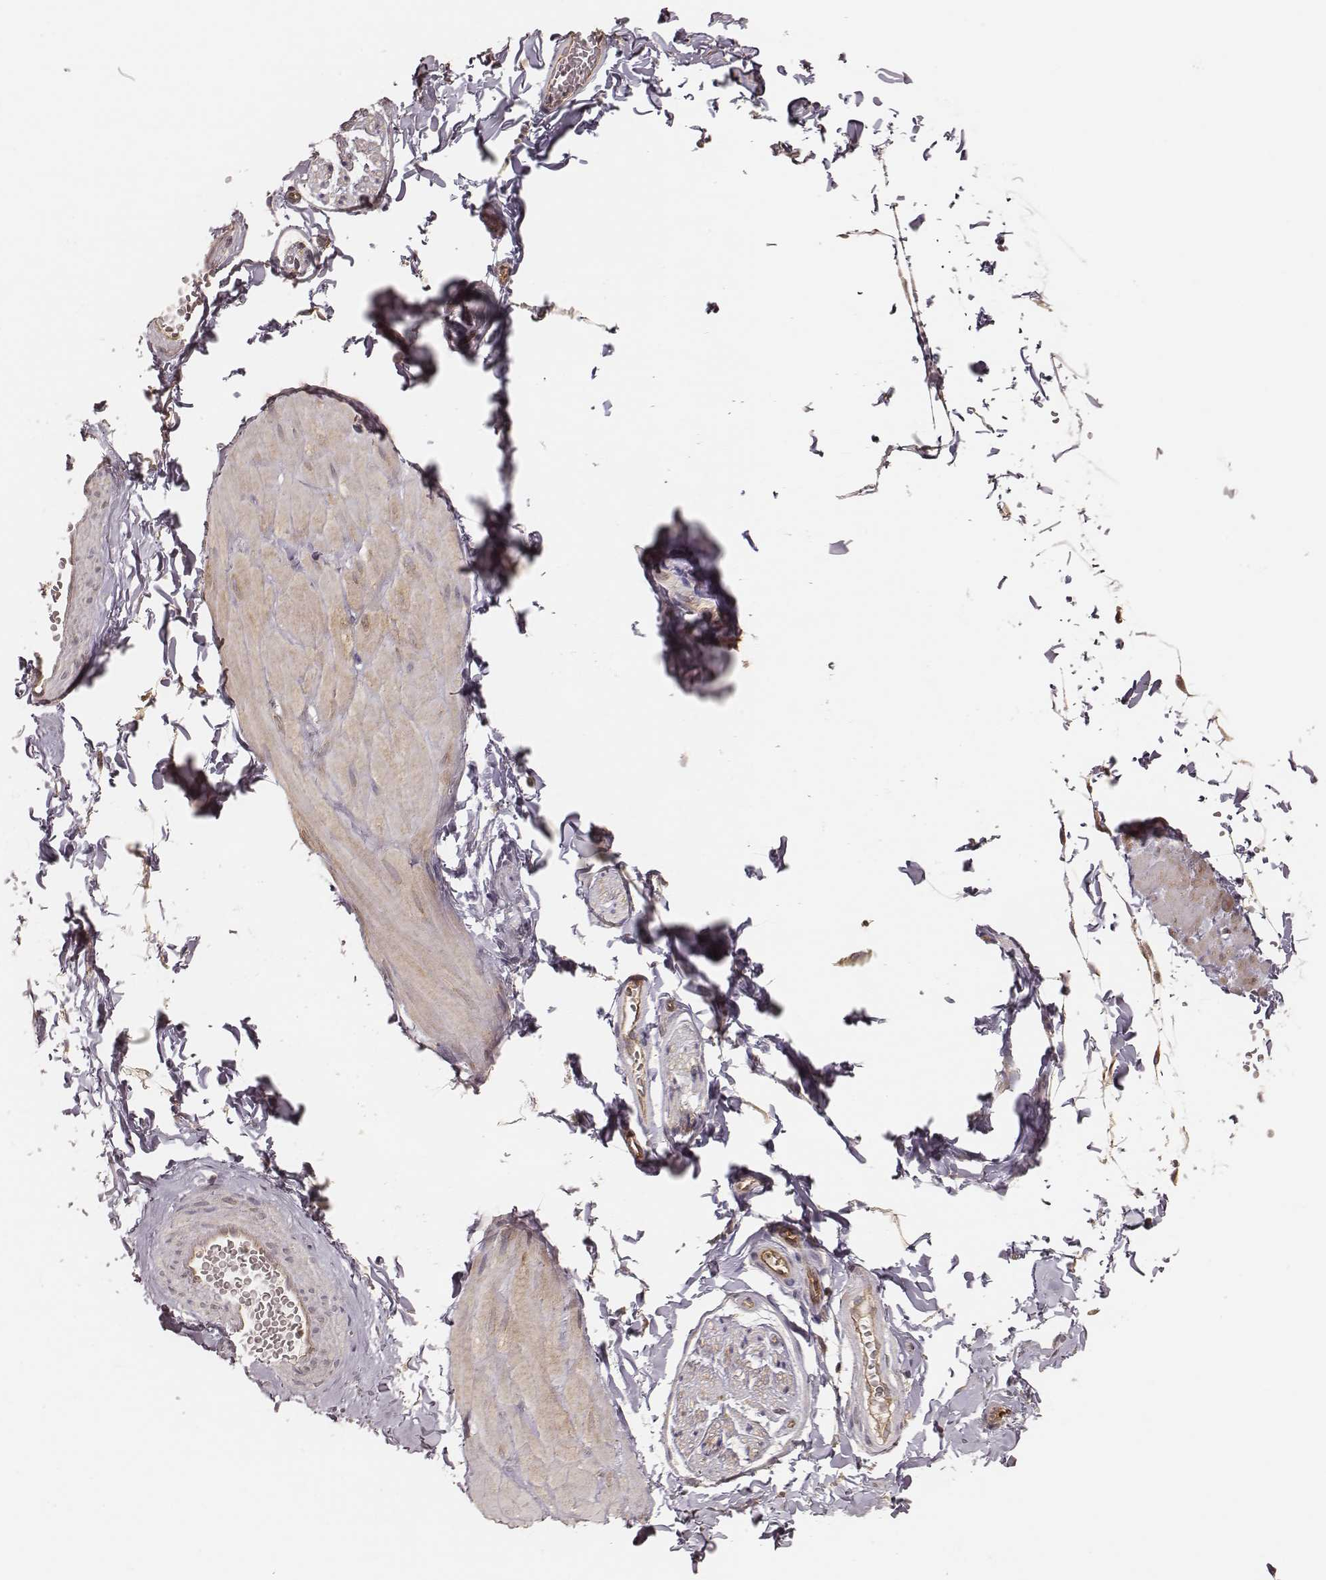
{"staining": {"intensity": "moderate", "quantity": ">75%", "location": "cytoplasmic/membranous"}, "tissue": "adipose tissue", "cell_type": "Adipocytes", "image_type": "normal", "snomed": [{"axis": "morphology", "description": "Normal tissue, NOS"}, {"axis": "topography", "description": "Smooth muscle"}, {"axis": "topography", "description": "Peripheral nerve tissue"}], "caption": "A photomicrograph showing moderate cytoplasmic/membranous positivity in about >75% of adipocytes in unremarkable adipose tissue, as visualized by brown immunohistochemical staining.", "gene": "CARS1", "patient": {"sex": "male", "age": 22}}